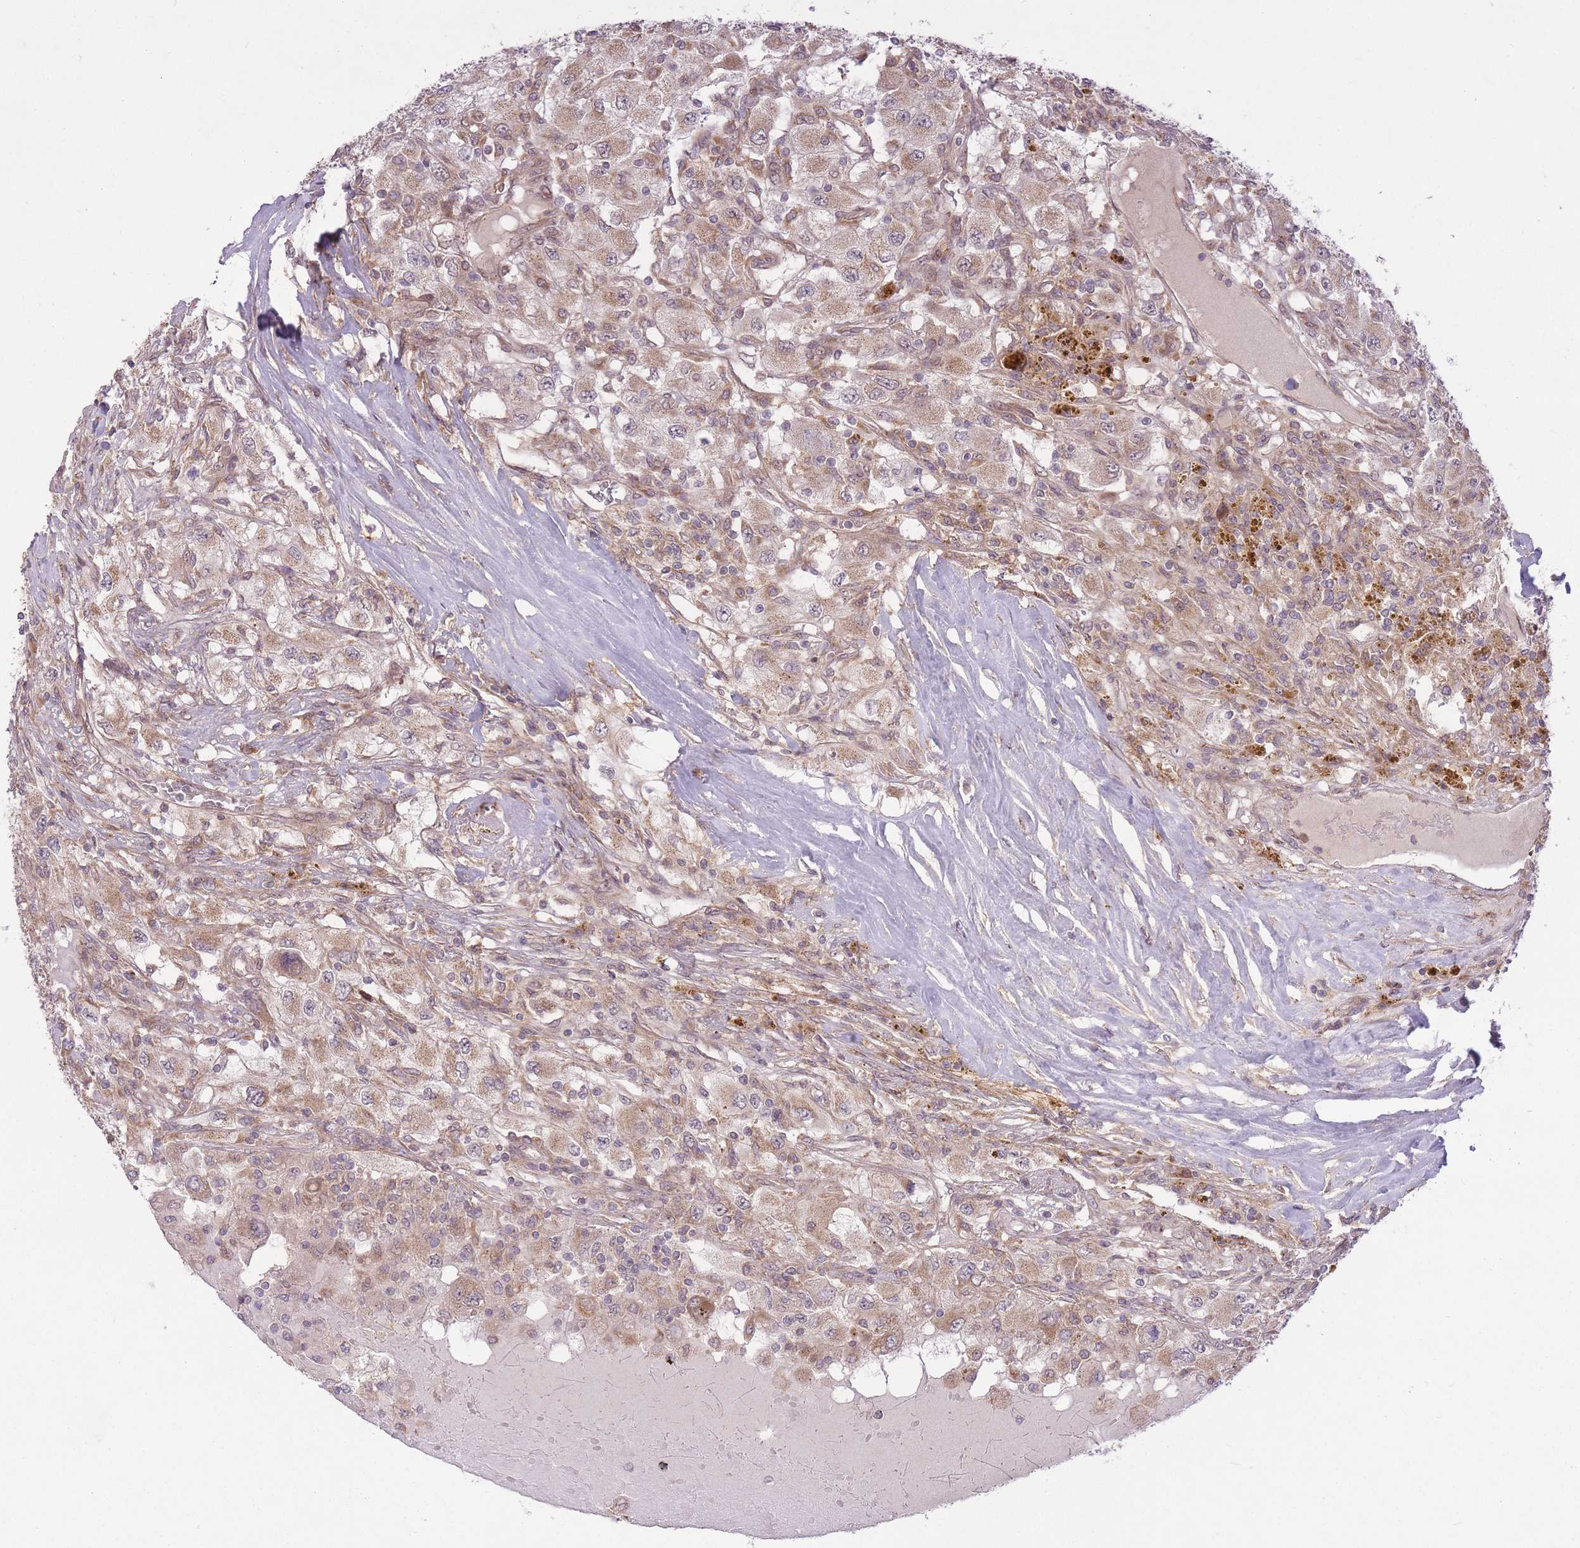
{"staining": {"intensity": "moderate", "quantity": ">75%", "location": "cytoplasmic/membranous"}, "tissue": "renal cancer", "cell_type": "Tumor cells", "image_type": "cancer", "snomed": [{"axis": "morphology", "description": "Adenocarcinoma, NOS"}, {"axis": "topography", "description": "Kidney"}], "caption": "Renal cancer stained for a protein (brown) displays moderate cytoplasmic/membranous positive positivity in about >75% of tumor cells.", "gene": "ZNF391", "patient": {"sex": "female", "age": 67}}